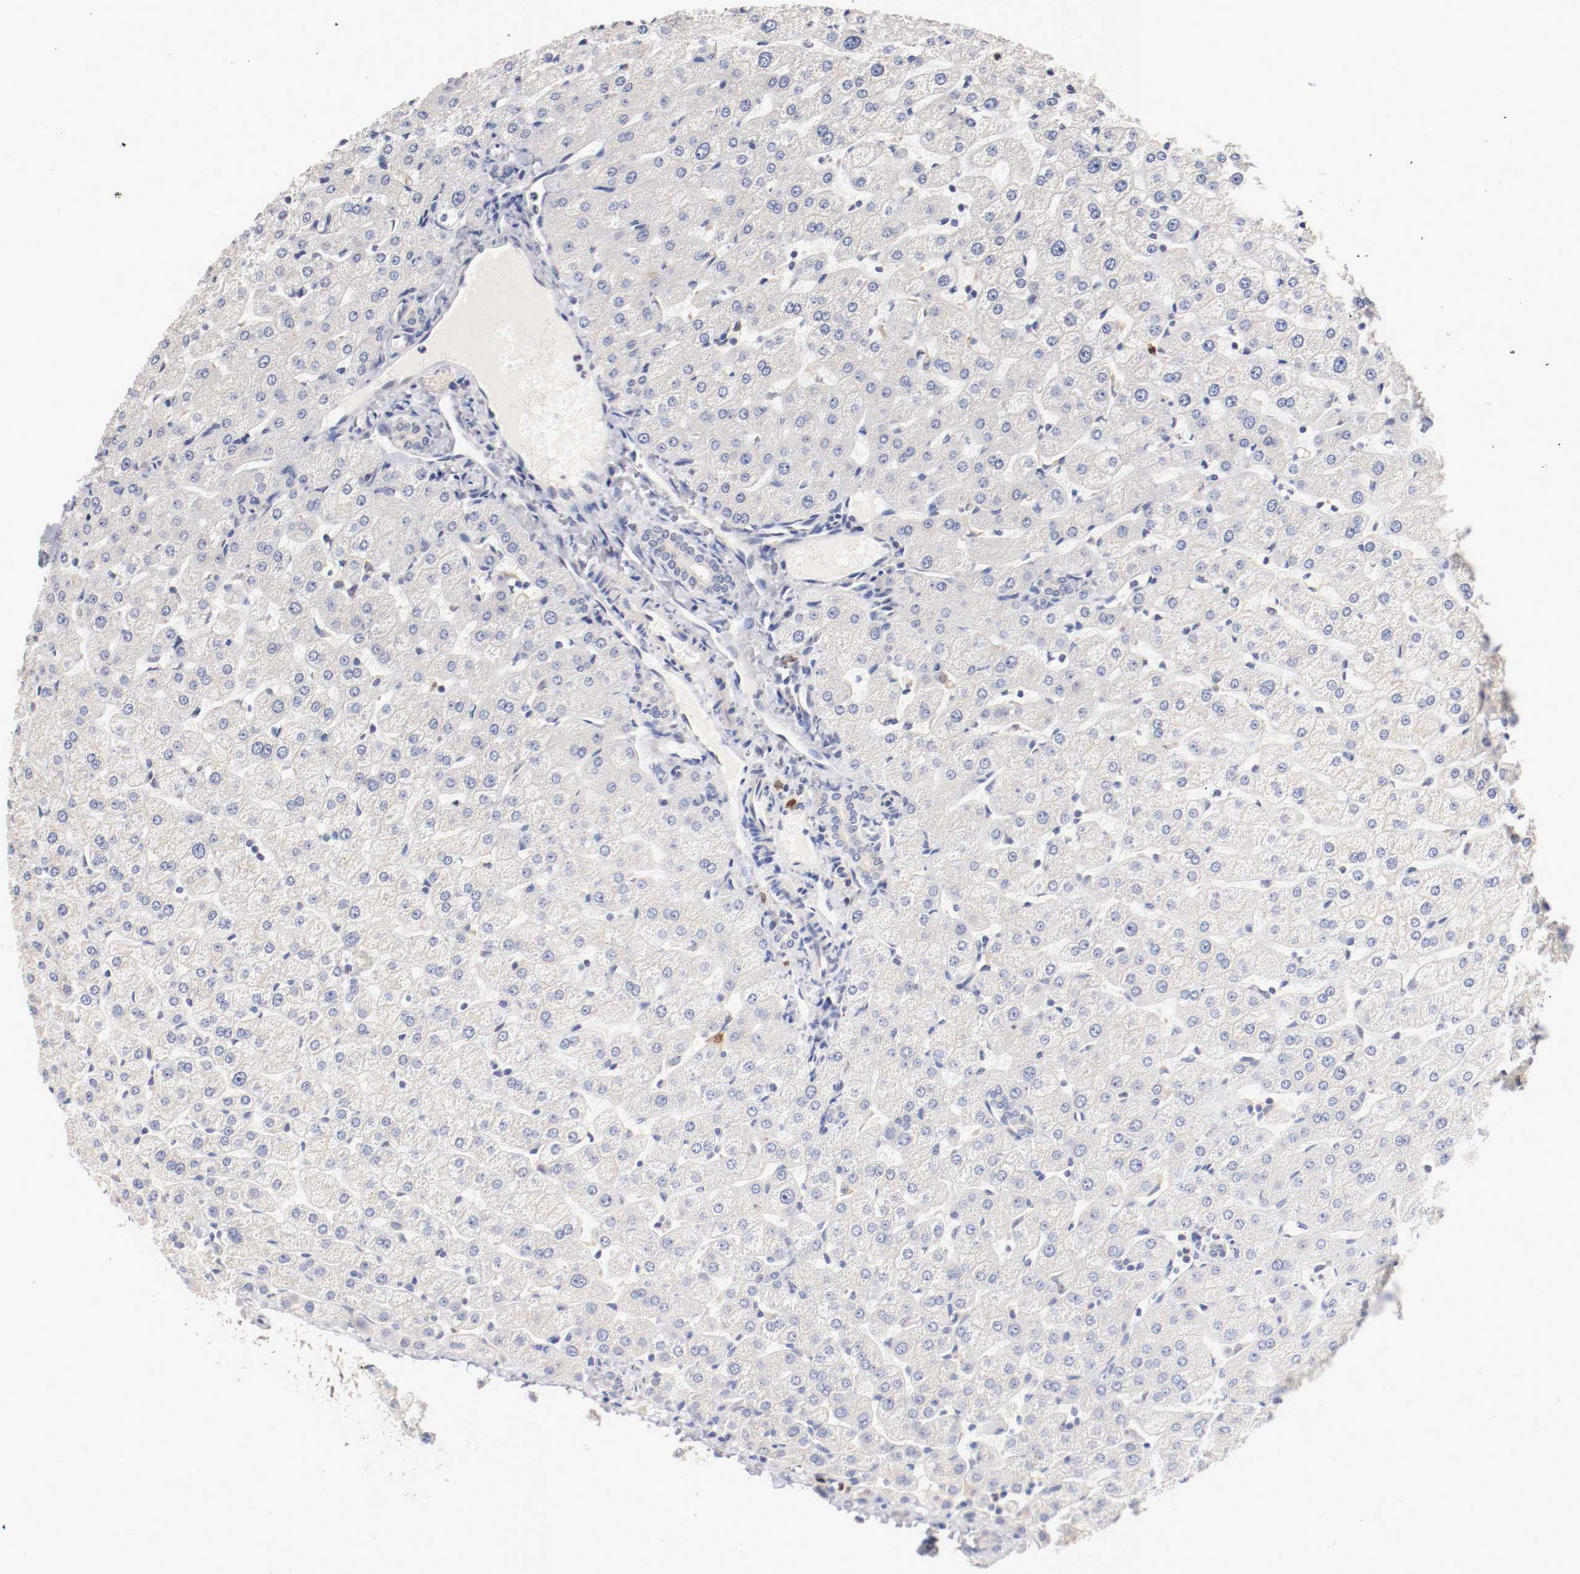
{"staining": {"intensity": "negative", "quantity": "none", "location": "none"}, "tissue": "liver", "cell_type": "Cholangiocytes", "image_type": "normal", "snomed": [{"axis": "morphology", "description": "Normal tissue, NOS"}, {"axis": "morphology", "description": "Fibrosis, NOS"}, {"axis": "topography", "description": "Liver"}], "caption": "Immunohistochemistry of normal human liver shows no staining in cholangiocytes.", "gene": "CEBPE", "patient": {"sex": "female", "age": 29}}